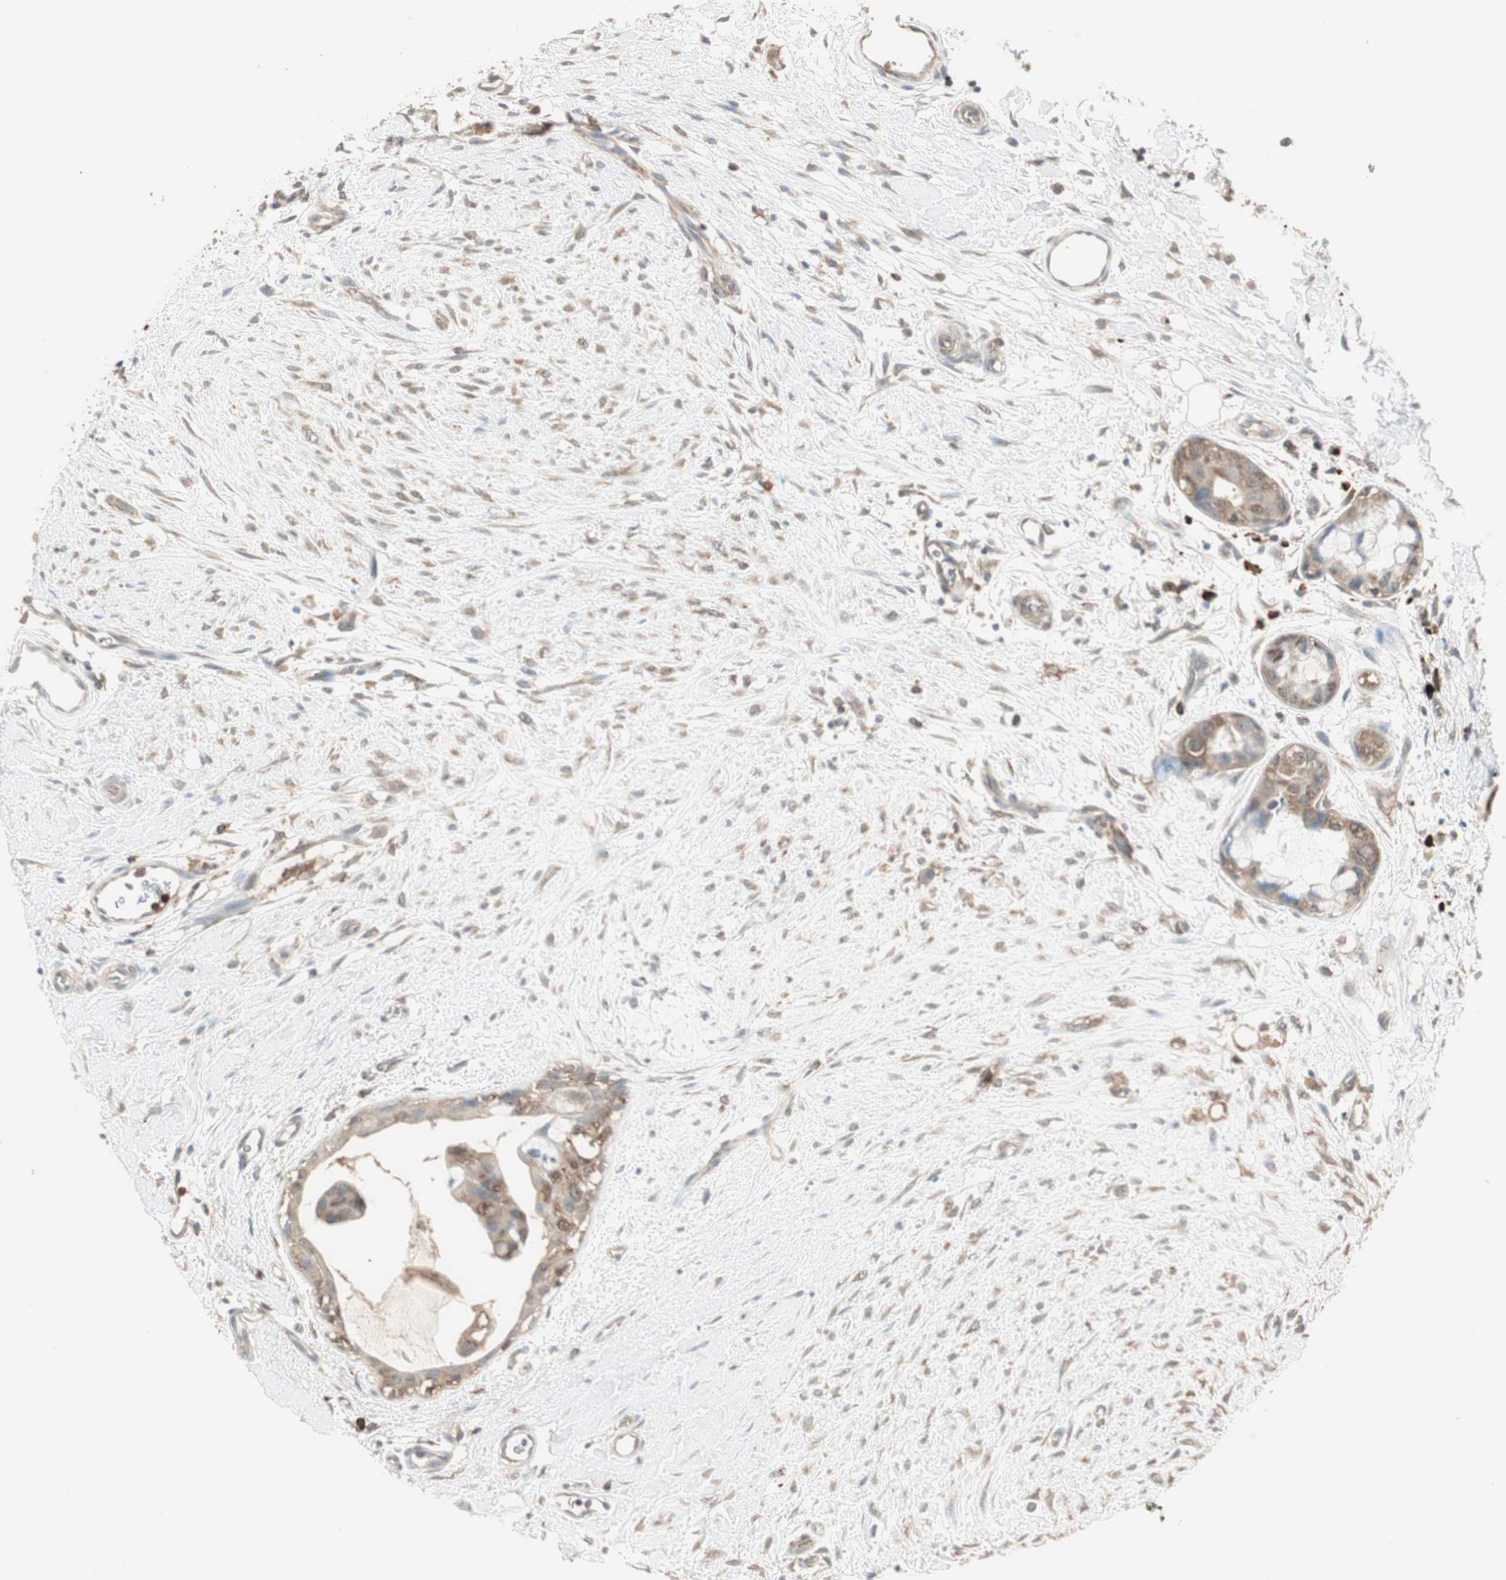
{"staining": {"intensity": "moderate", "quantity": ">75%", "location": "cytoplasmic/membranous,nuclear"}, "tissue": "breast cancer", "cell_type": "Tumor cells", "image_type": "cancer", "snomed": [{"axis": "morphology", "description": "Duct carcinoma"}, {"axis": "topography", "description": "Breast"}], "caption": "Immunohistochemistry of breast invasive ductal carcinoma shows medium levels of moderate cytoplasmic/membranous and nuclear expression in approximately >75% of tumor cells.", "gene": "MMP3", "patient": {"sex": "female", "age": 40}}